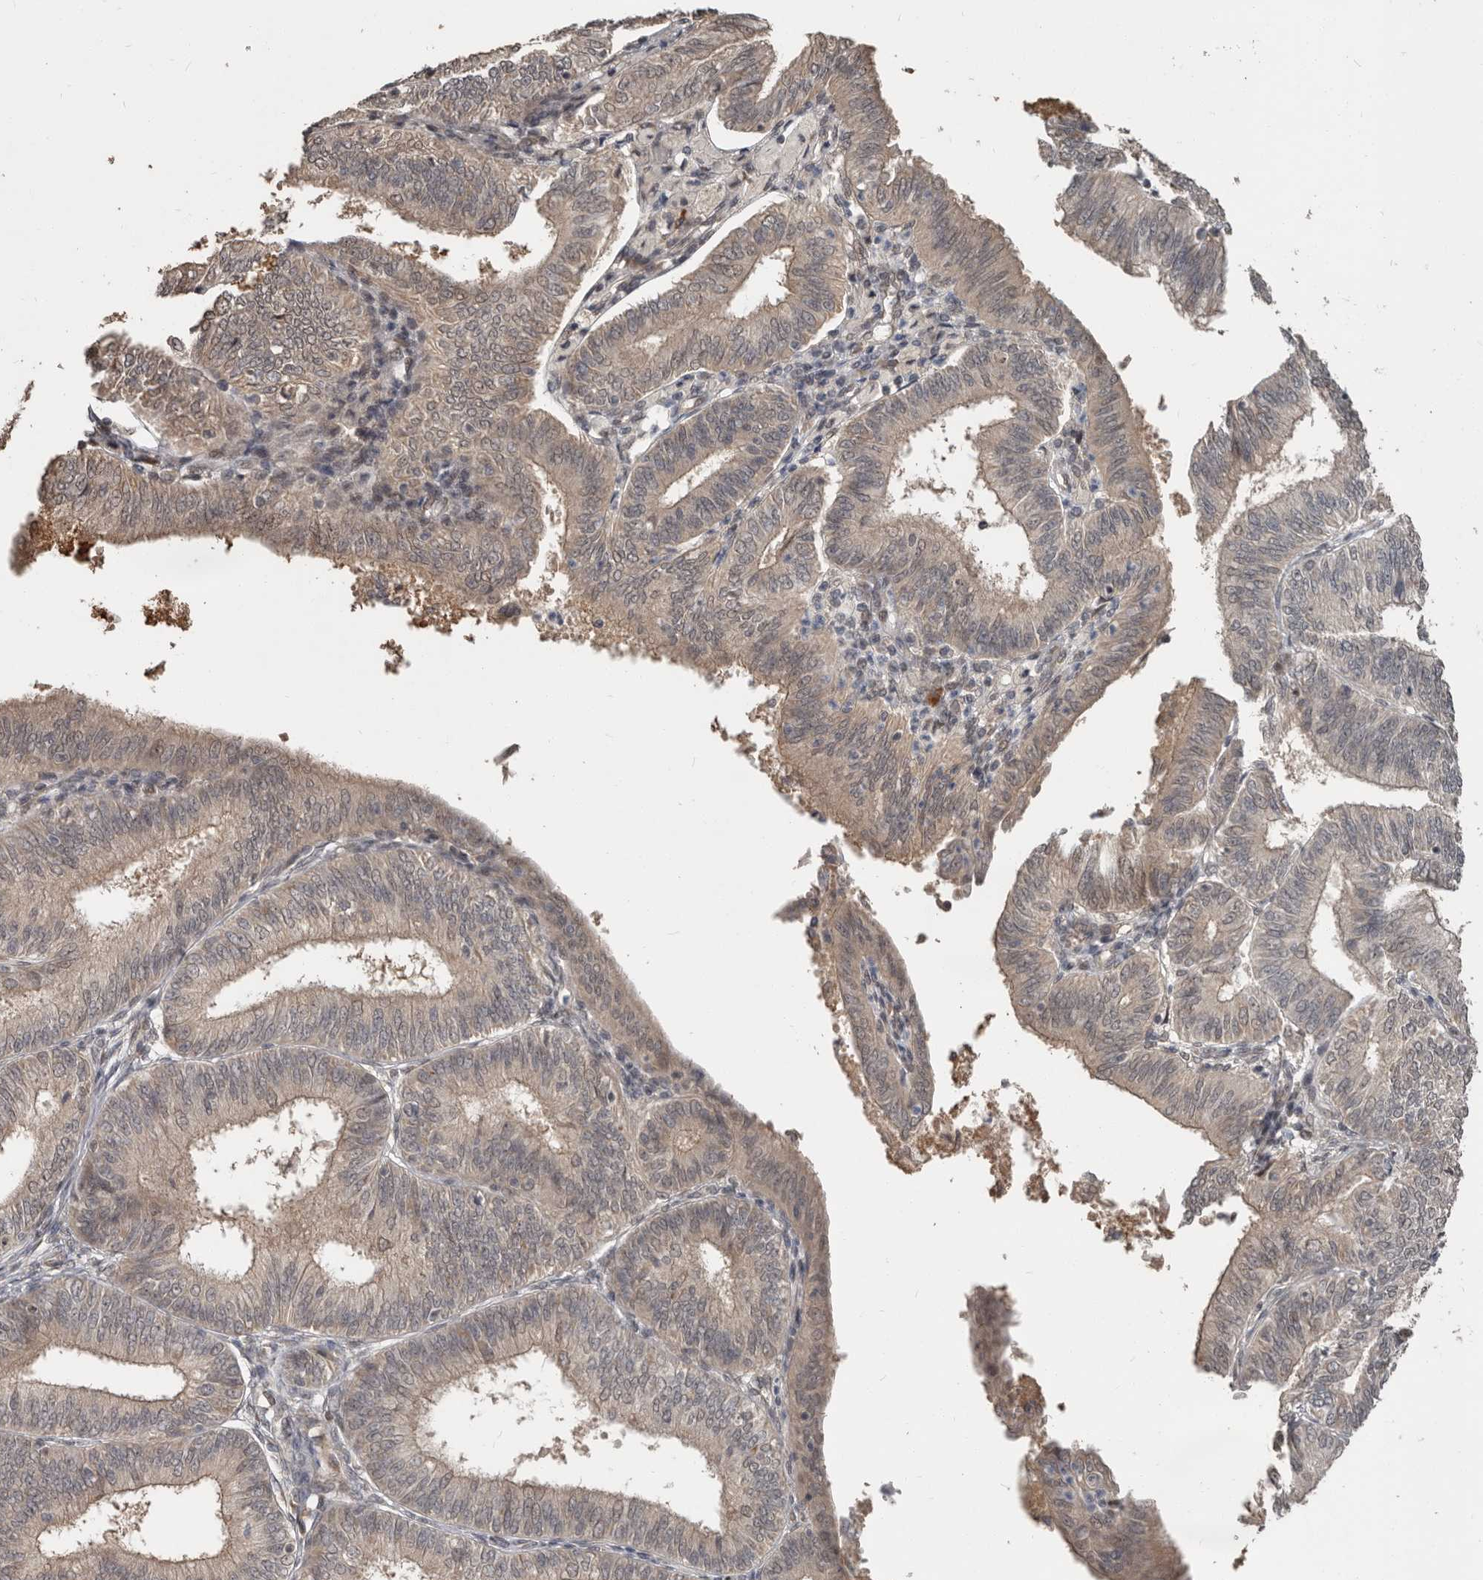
{"staining": {"intensity": "weak", "quantity": ">75%", "location": "cytoplasmic/membranous,nuclear"}, "tissue": "endometrial cancer", "cell_type": "Tumor cells", "image_type": "cancer", "snomed": [{"axis": "morphology", "description": "Adenocarcinoma, NOS"}, {"axis": "topography", "description": "Endometrium"}], "caption": "DAB (3,3'-diaminobenzidine) immunohistochemical staining of endometrial cancer demonstrates weak cytoplasmic/membranous and nuclear protein positivity in about >75% of tumor cells.", "gene": "ZFP14", "patient": {"sex": "female", "age": 51}}